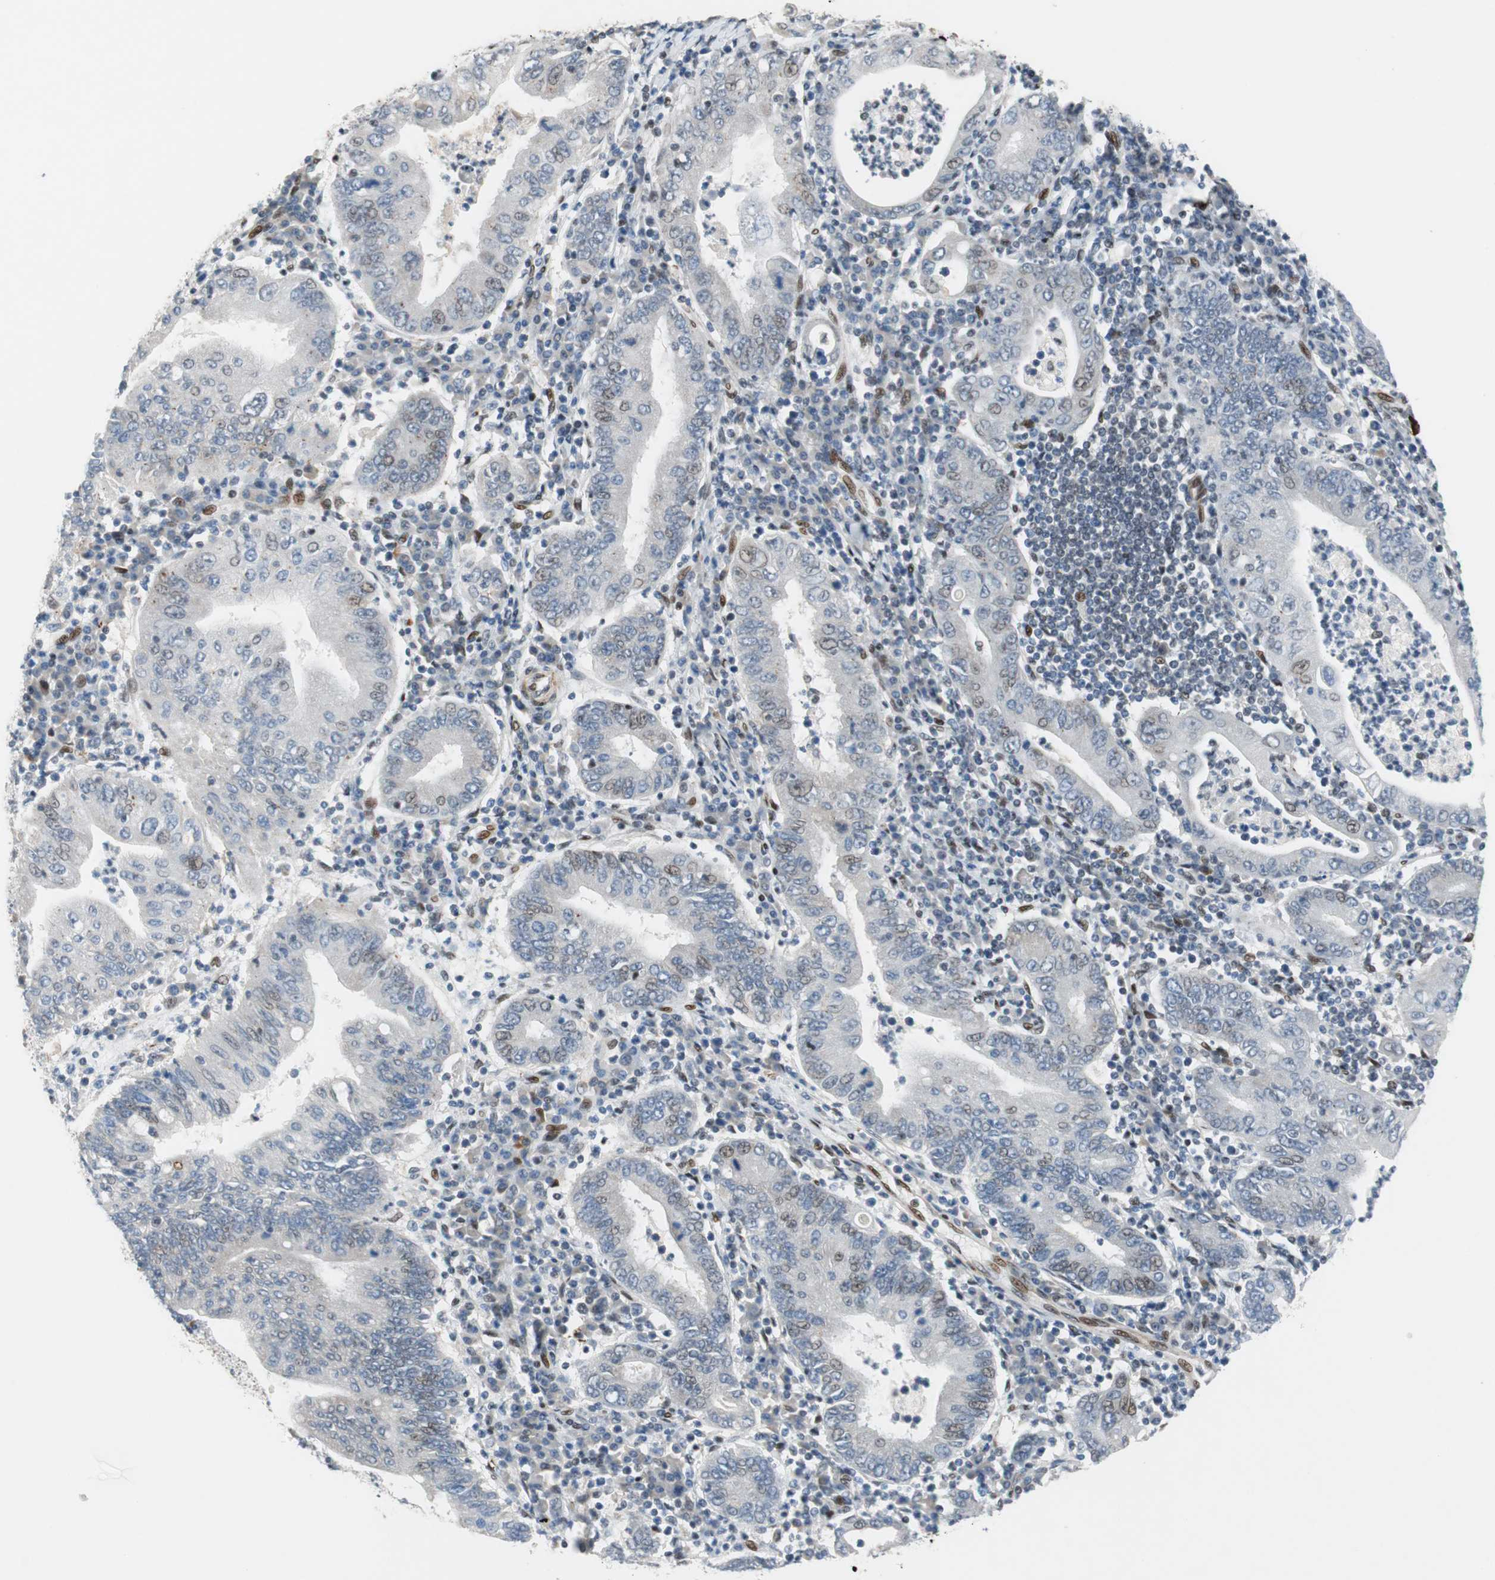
{"staining": {"intensity": "weak", "quantity": "<25%", "location": "nuclear"}, "tissue": "stomach cancer", "cell_type": "Tumor cells", "image_type": "cancer", "snomed": [{"axis": "morphology", "description": "Normal tissue, NOS"}, {"axis": "morphology", "description": "Adenocarcinoma, NOS"}, {"axis": "topography", "description": "Esophagus"}, {"axis": "topography", "description": "Stomach, upper"}, {"axis": "topography", "description": "Peripheral nerve tissue"}], "caption": "Micrograph shows no protein staining in tumor cells of stomach cancer tissue.", "gene": "FBXO44", "patient": {"sex": "male", "age": 62}}